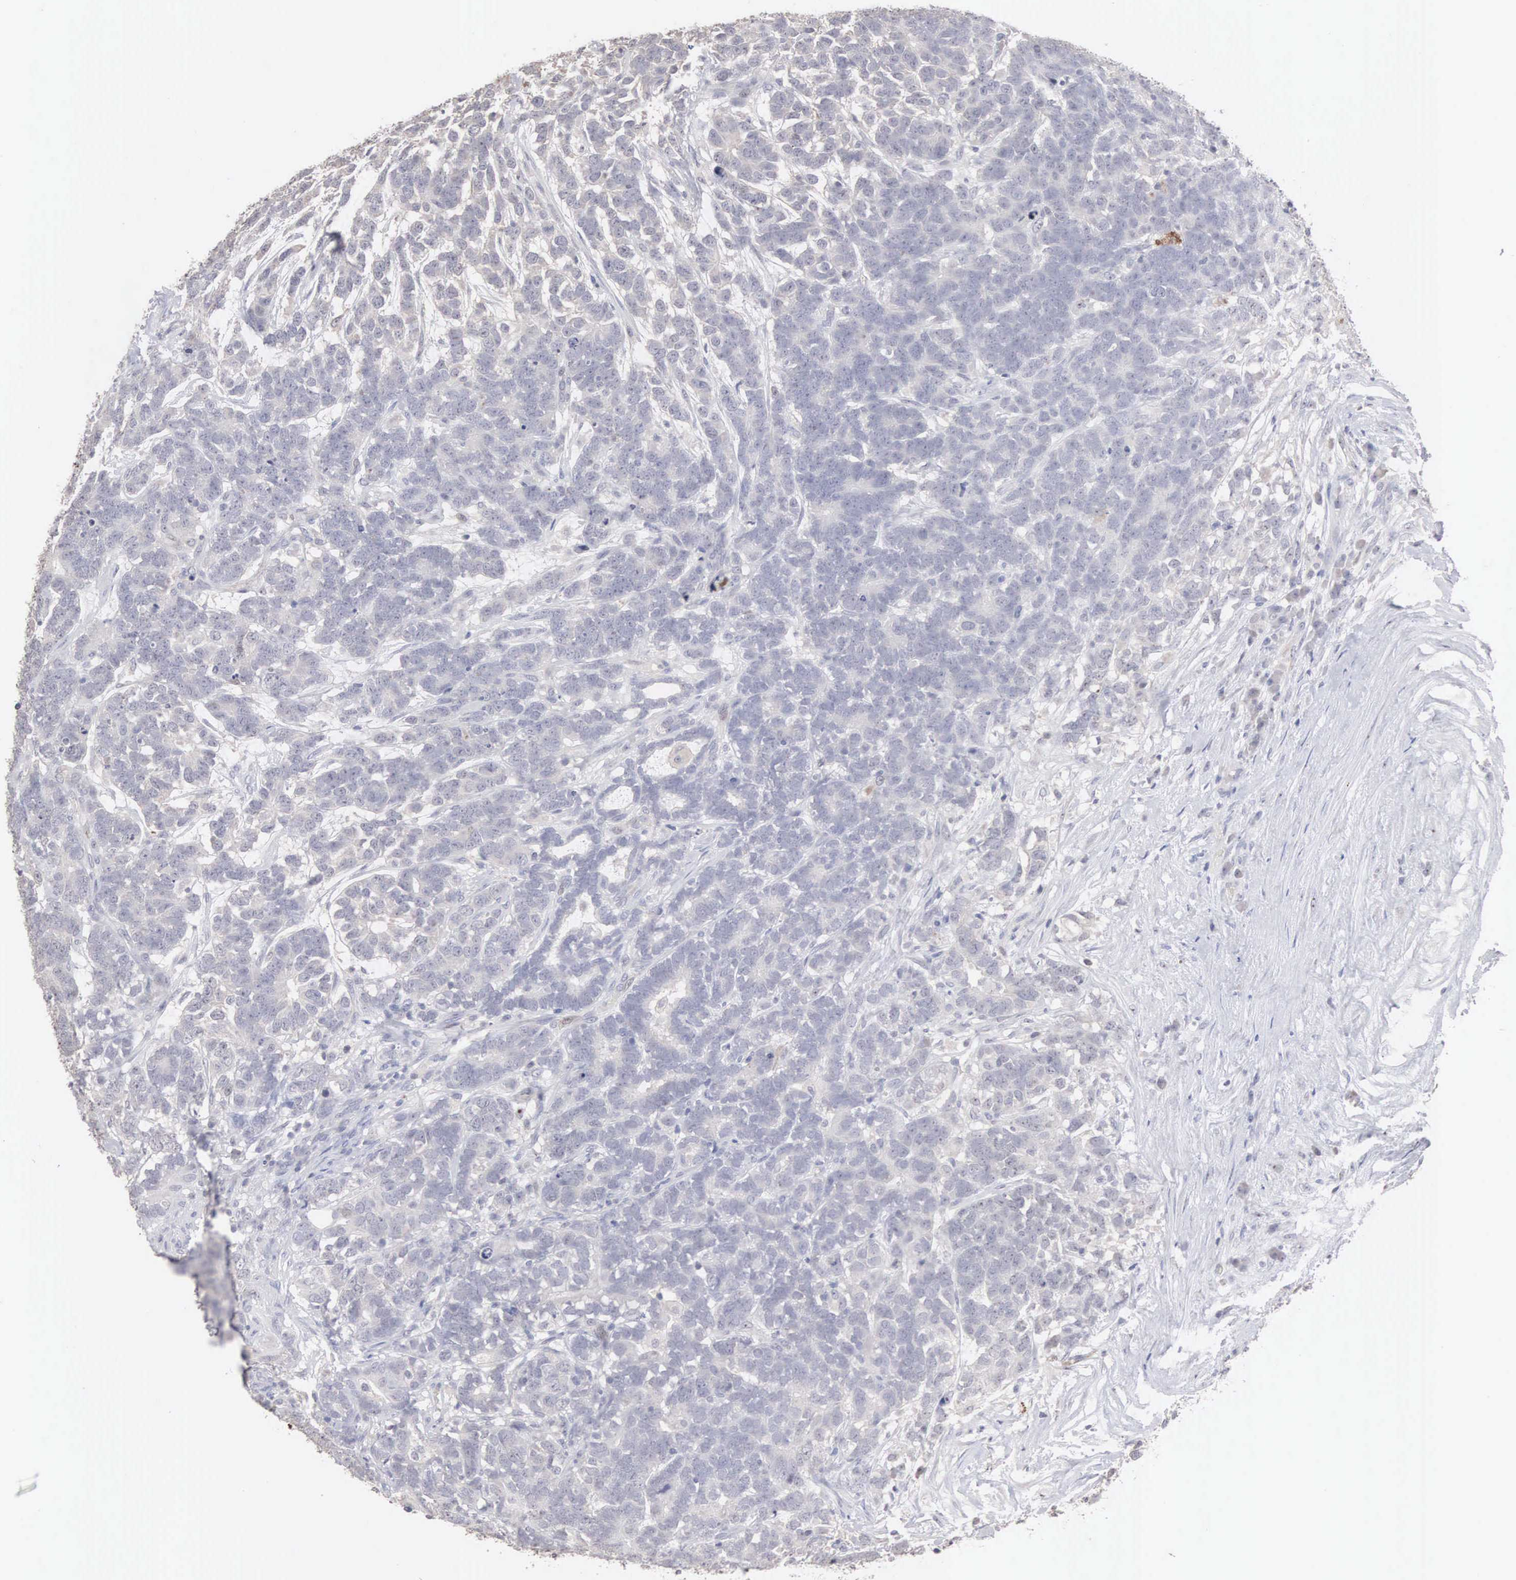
{"staining": {"intensity": "negative", "quantity": "none", "location": "none"}, "tissue": "testis cancer", "cell_type": "Tumor cells", "image_type": "cancer", "snomed": [{"axis": "morphology", "description": "Carcinoma, Embryonal, NOS"}, {"axis": "topography", "description": "Testis"}], "caption": "Testis cancer stained for a protein using immunohistochemistry (IHC) exhibits no positivity tumor cells.", "gene": "ACOT4", "patient": {"sex": "male", "age": 26}}